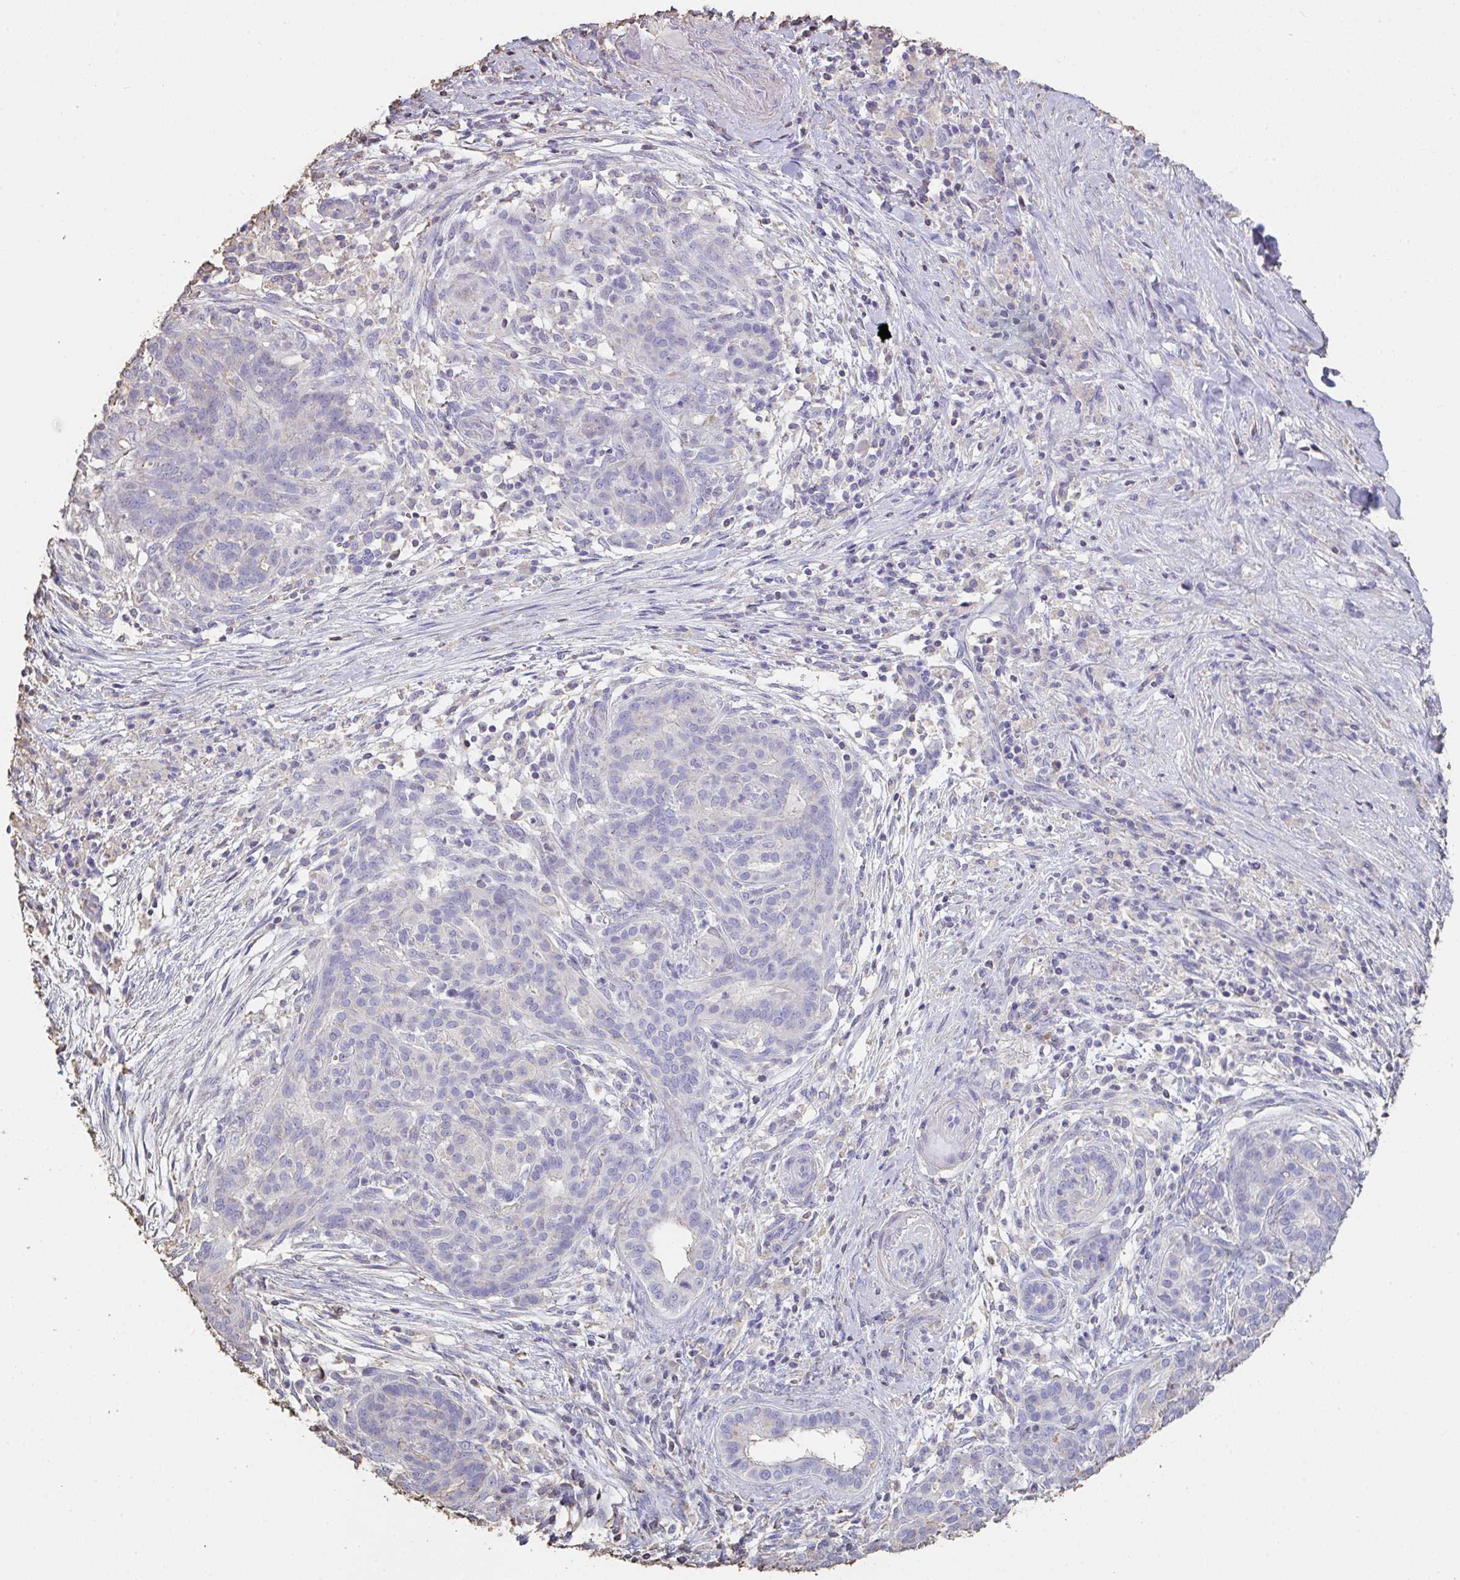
{"staining": {"intensity": "negative", "quantity": "none", "location": "none"}, "tissue": "pancreatic cancer", "cell_type": "Tumor cells", "image_type": "cancer", "snomed": [{"axis": "morphology", "description": "Adenocarcinoma, NOS"}, {"axis": "topography", "description": "Pancreas"}], "caption": "This is a histopathology image of immunohistochemistry (IHC) staining of pancreatic adenocarcinoma, which shows no staining in tumor cells.", "gene": "IL23R", "patient": {"sex": "male", "age": 44}}